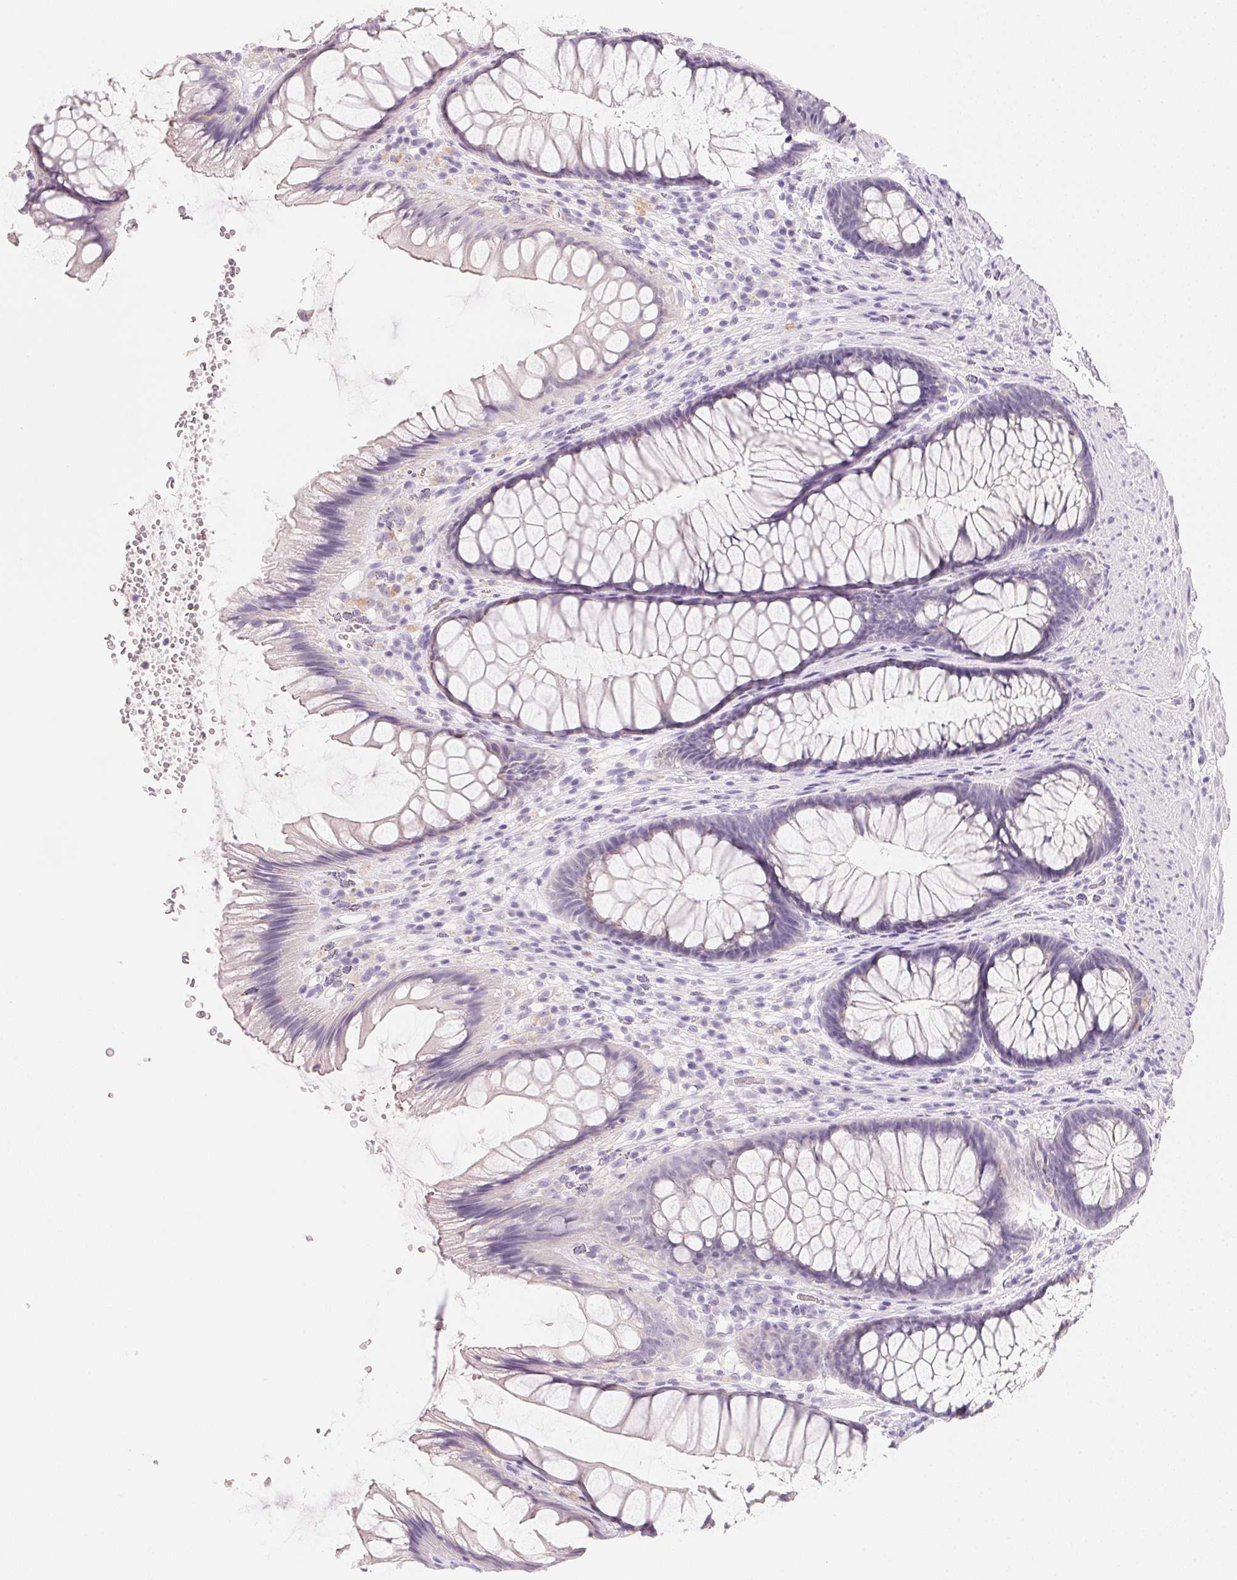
{"staining": {"intensity": "negative", "quantity": "none", "location": "none"}, "tissue": "rectum", "cell_type": "Glandular cells", "image_type": "normal", "snomed": [{"axis": "morphology", "description": "Normal tissue, NOS"}, {"axis": "topography", "description": "Rectum"}], "caption": "Immunohistochemical staining of normal human rectum displays no significant staining in glandular cells. Nuclei are stained in blue.", "gene": "ACP3", "patient": {"sex": "male", "age": 53}}